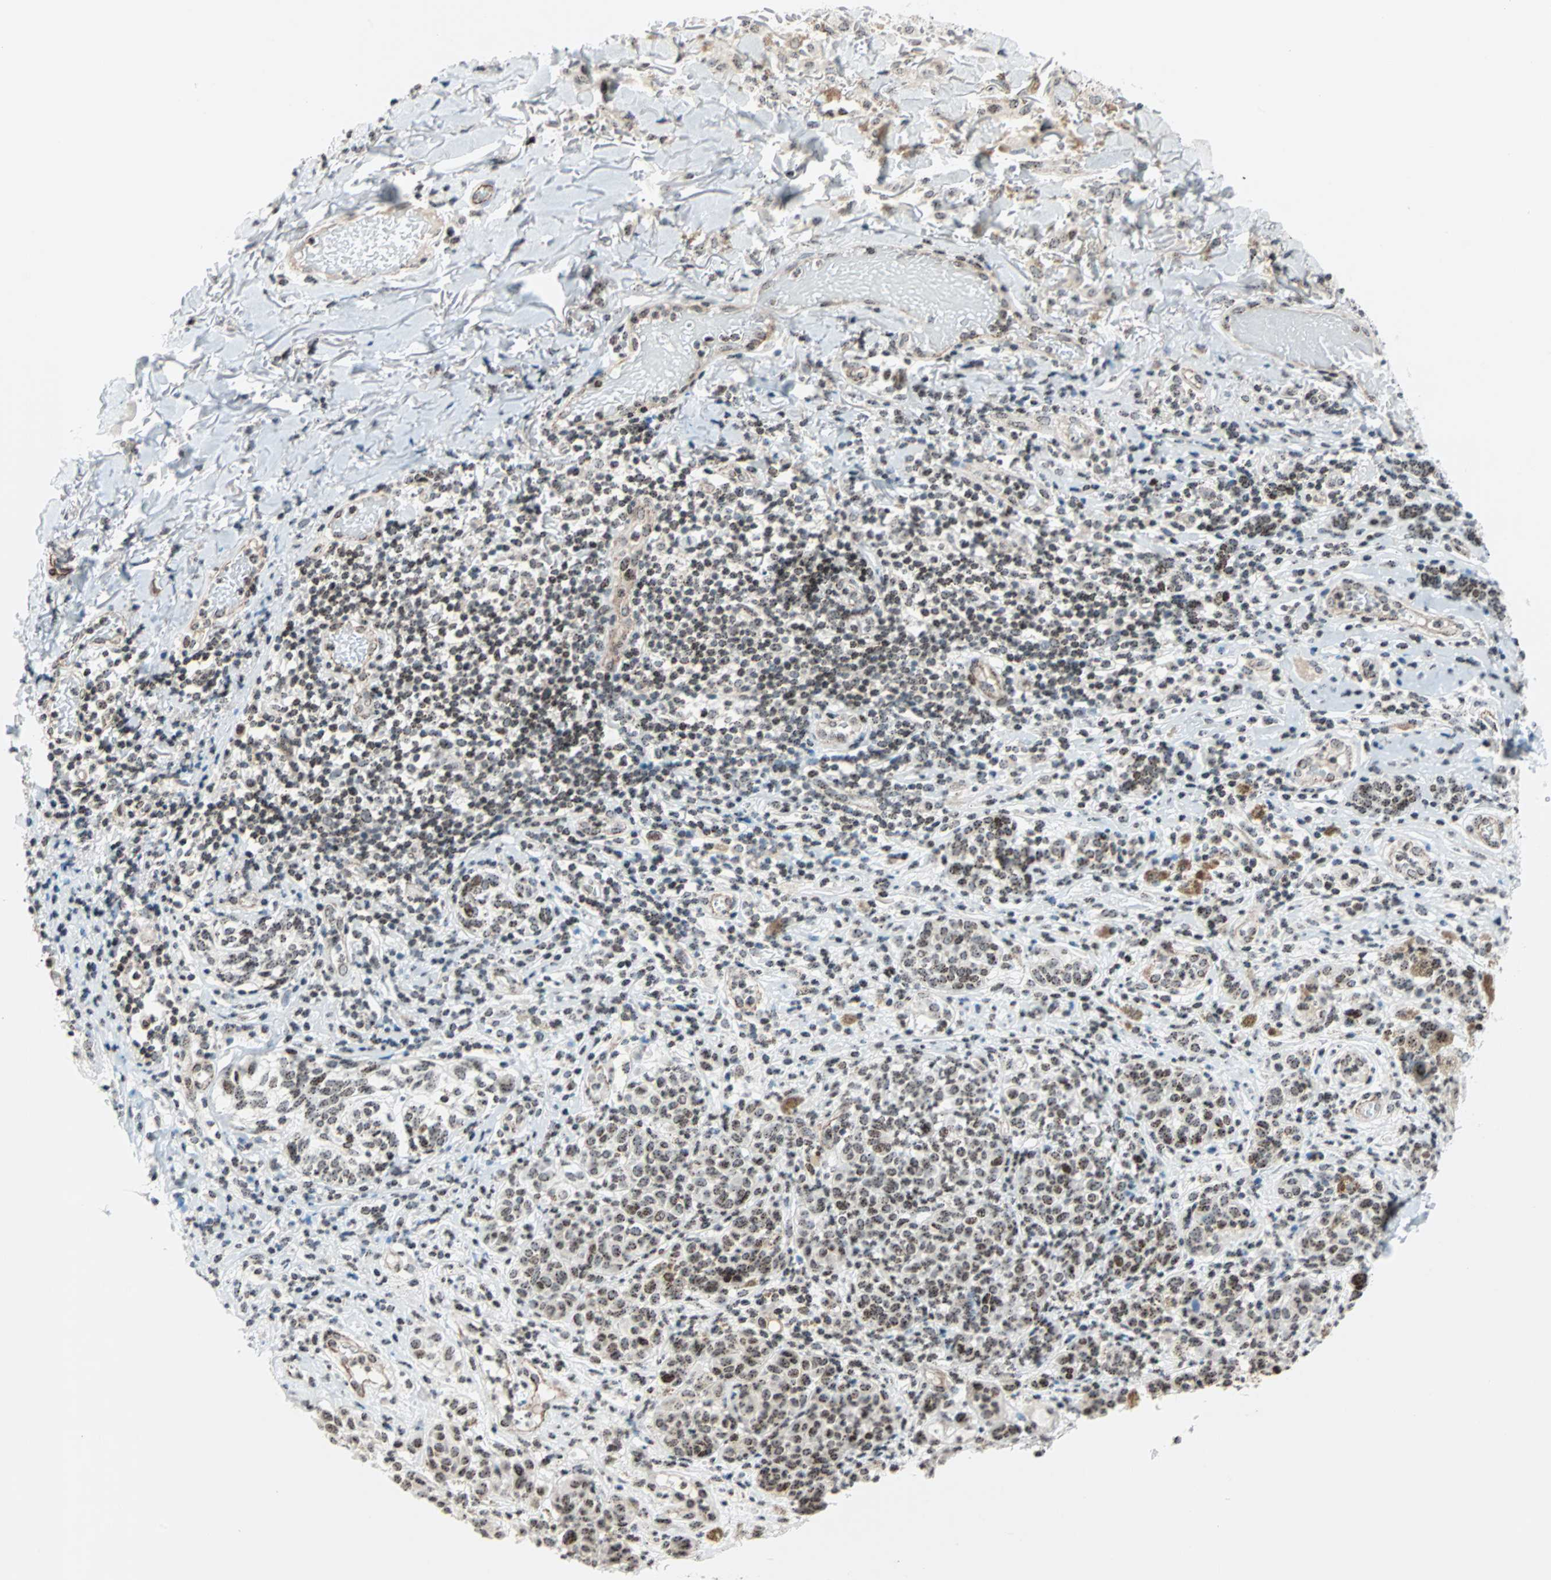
{"staining": {"intensity": "weak", "quantity": ">75%", "location": "nuclear"}, "tissue": "melanoma", "cell_type": "Tumor cells", "image_type": "cancer", "snomed": [{"axis": "morphology", "description": "Malignant melanoma, NOS"}, {"axis": "topography", "description": "Skin"}], "caption": "This is a micrograph of immunohistochemistry (IHC) staining of melanoma, which shows weak expression in the nuclear of tumor cells.", "gene": "CENPA", "patient": {"sex": "male", "age": 64}}